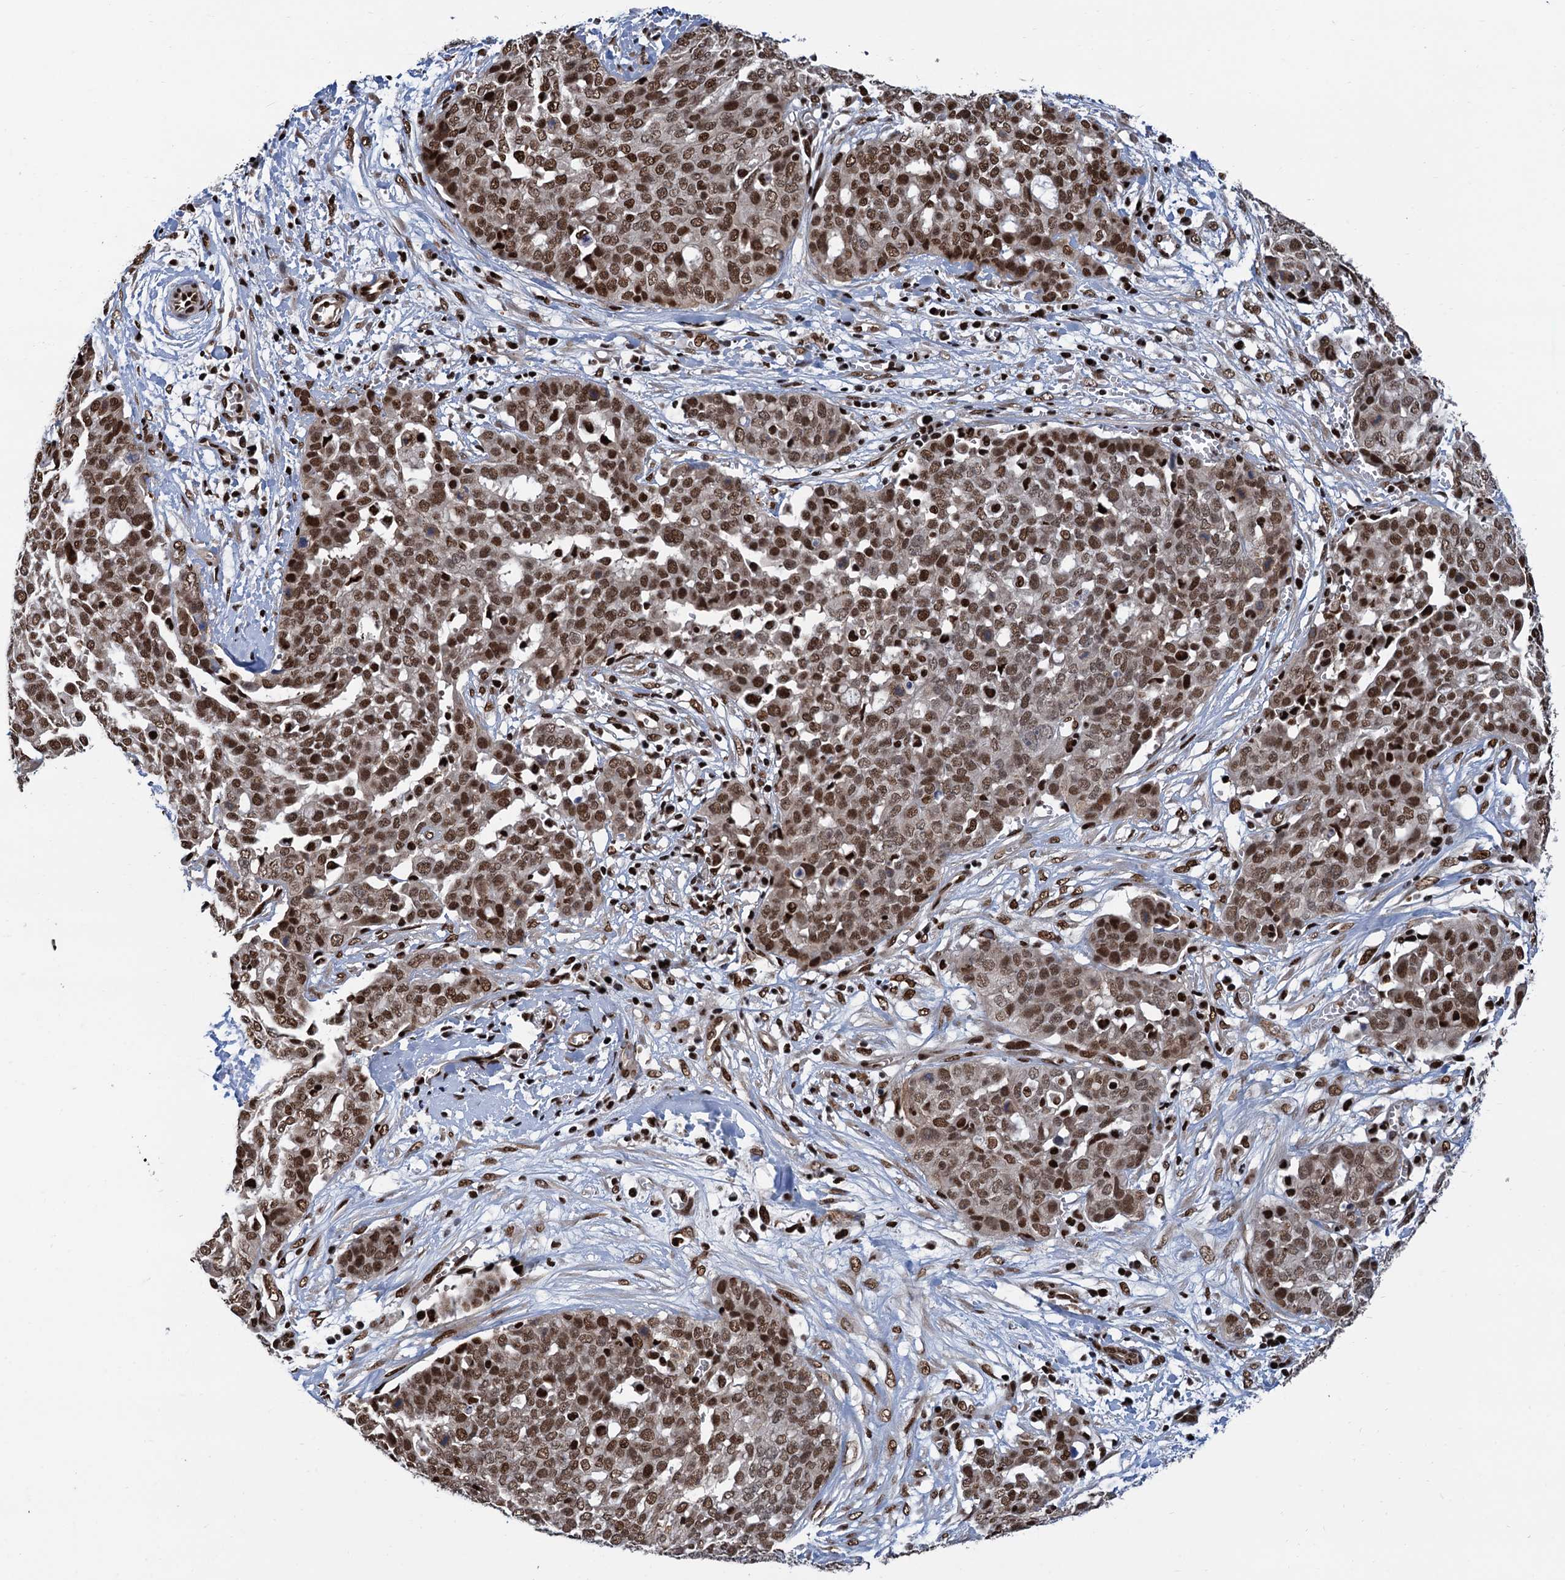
{"staining": {"intensity": "moderate", "quantity": ">75%", "location": "nuclear"}, "tissue": "ovarian cancer", "cell_type": "Tumor cells", "image_type": "cancer", "snomed": [{"axis": "morphology", "description": "Cystadenocarcinoma, serous, NOS"}, {"axis": "topography", "description": "Soft tissue"}, {"axis": "topography", "description": "Ovary"}], "caption": "A high-resolution photomicrograph shows immunohistochemistry staining of serous cystadenocarcinoma (ovarian), which shows moderate nuclear positivity in about >75% of tumor cells.", "gene": "PPP4R1", "patient": {"sex": "female", "age": 57}}